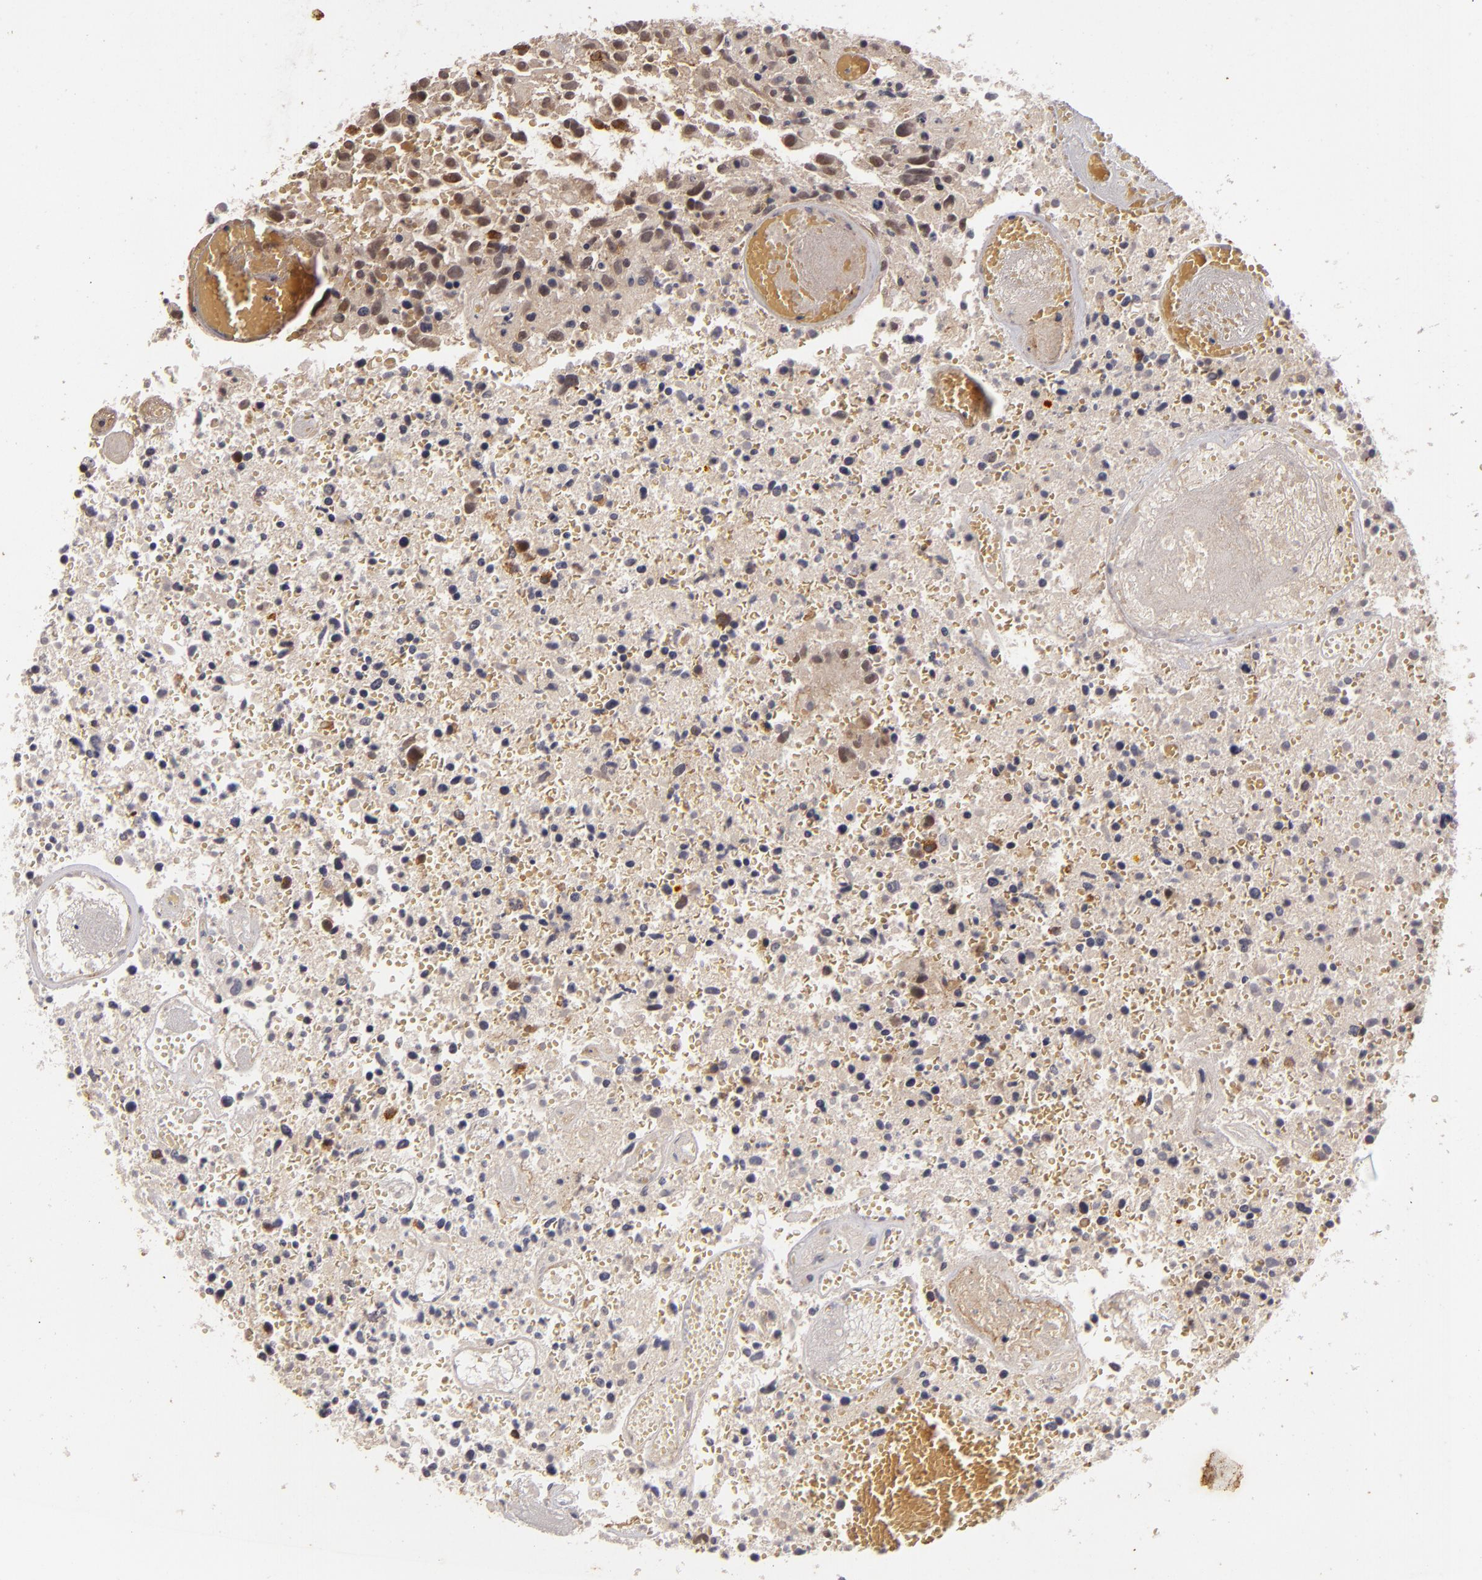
{"staining": {"intensity": "weak", "quantity": "<25%", "location": "cytoplasmic/membranous"}, "tissue": "glioma", "cell_type": "Tumor cells", "image_type": "cancer", "snomed": [{"axis": "morphology", "description": "Glioma, malignant, High grade"}, {"axis": "topography", "description": "Brain"}], "caption": "Histopathology image shows no significant protein expression in tumor cells of glioma.", "gene": "DFFA", "patient": {"sex": "male", "age": 72}}